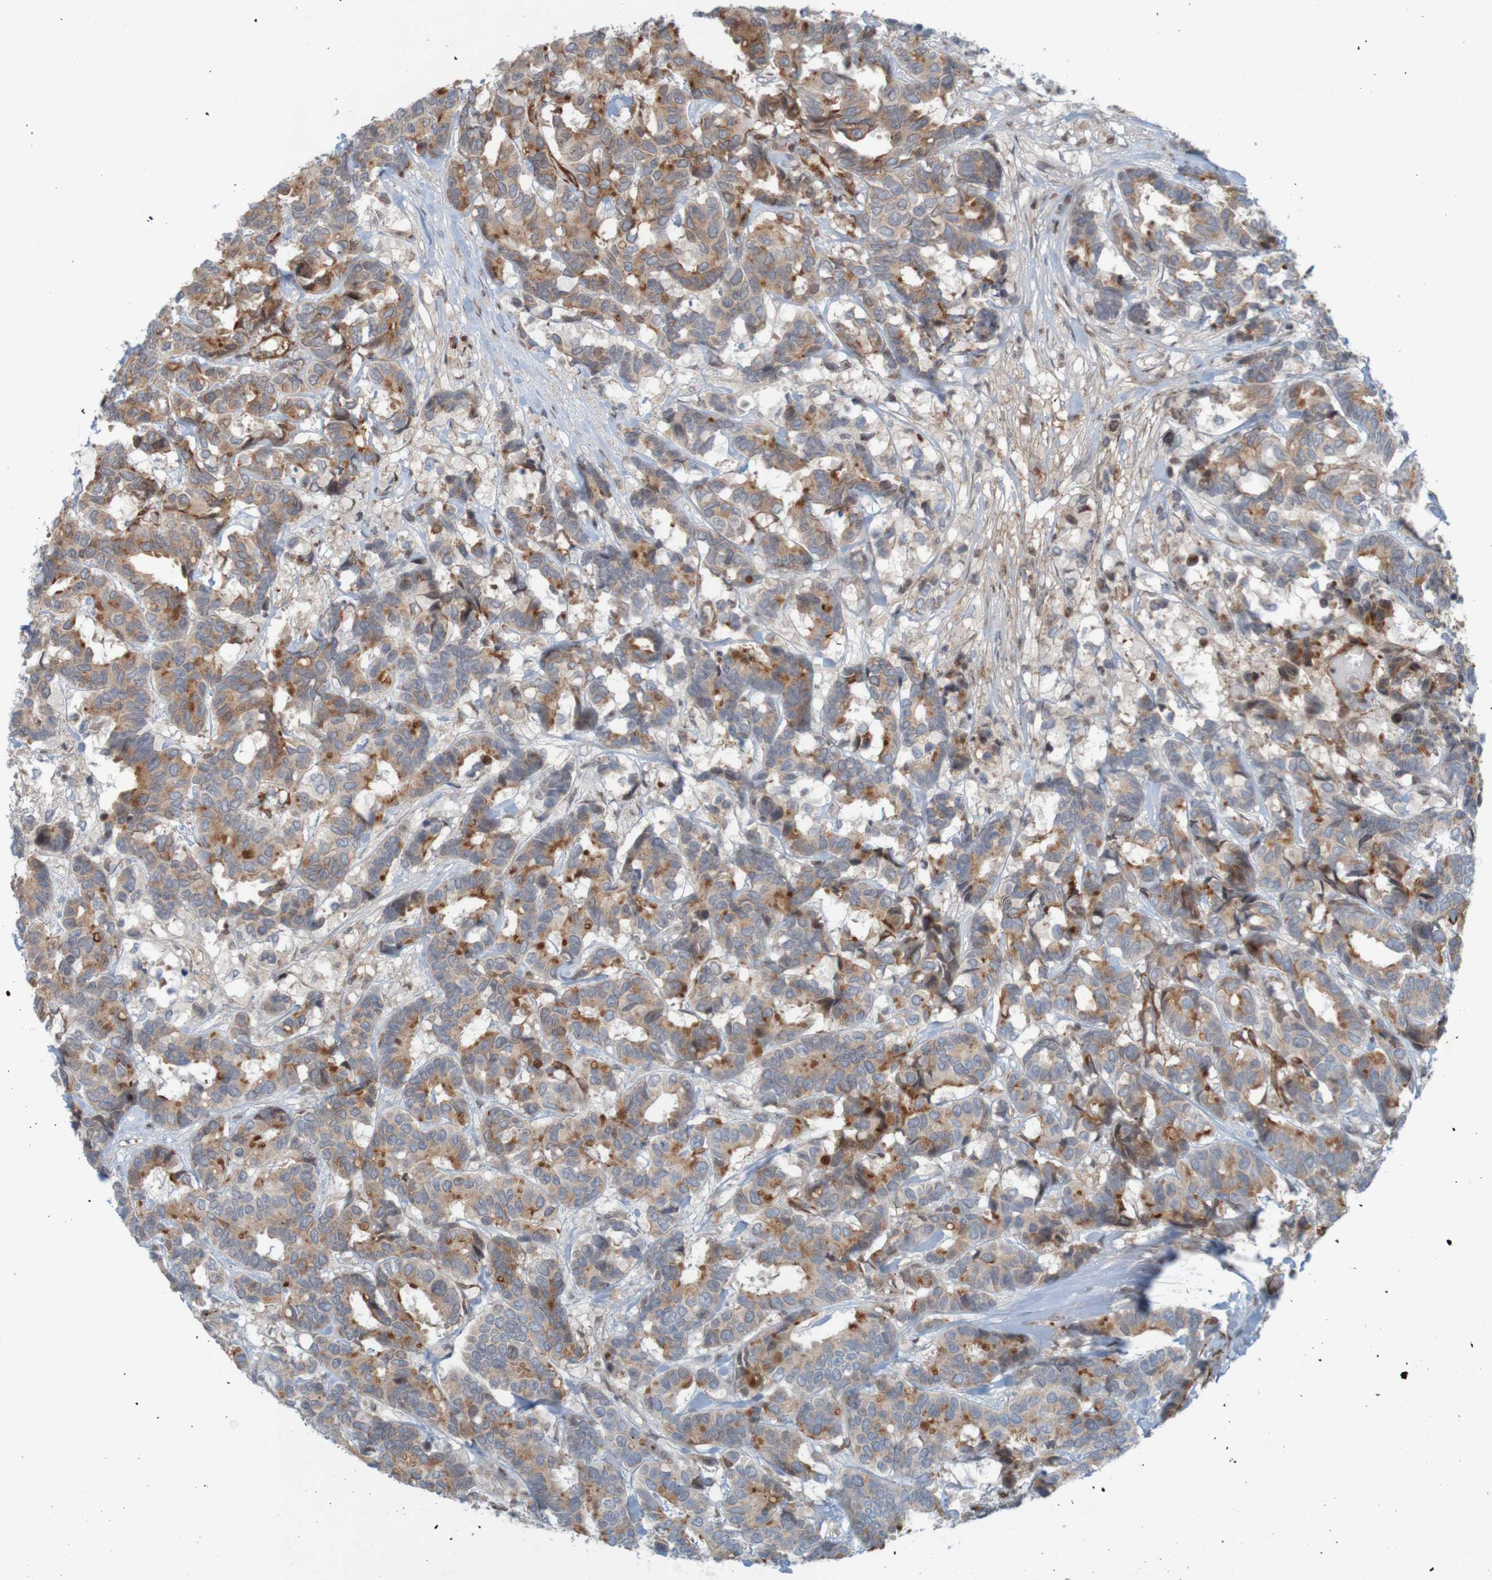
{"staining": {"intensity": "moderate", "quantity": ">75%", "location": "cytoplasmic/membranous"}, "tissue": "breast cancer", "cell_type": "Tumor cells", "image_type": "cancer", "snomed": [{"axis": "morphology", "description": "Duct carcinoma"}, {"axis": "topography", "description": "Breast"}], "caption": "Breast invasive ductal carcinoma stained with DAB IHC demonstrates medium levels of moderate cytoplasmic/membranous expression in approximately >75% of tumor cells.", "gene": "GUCY1A1", "patient": {"sex": "female", "age": 87}}